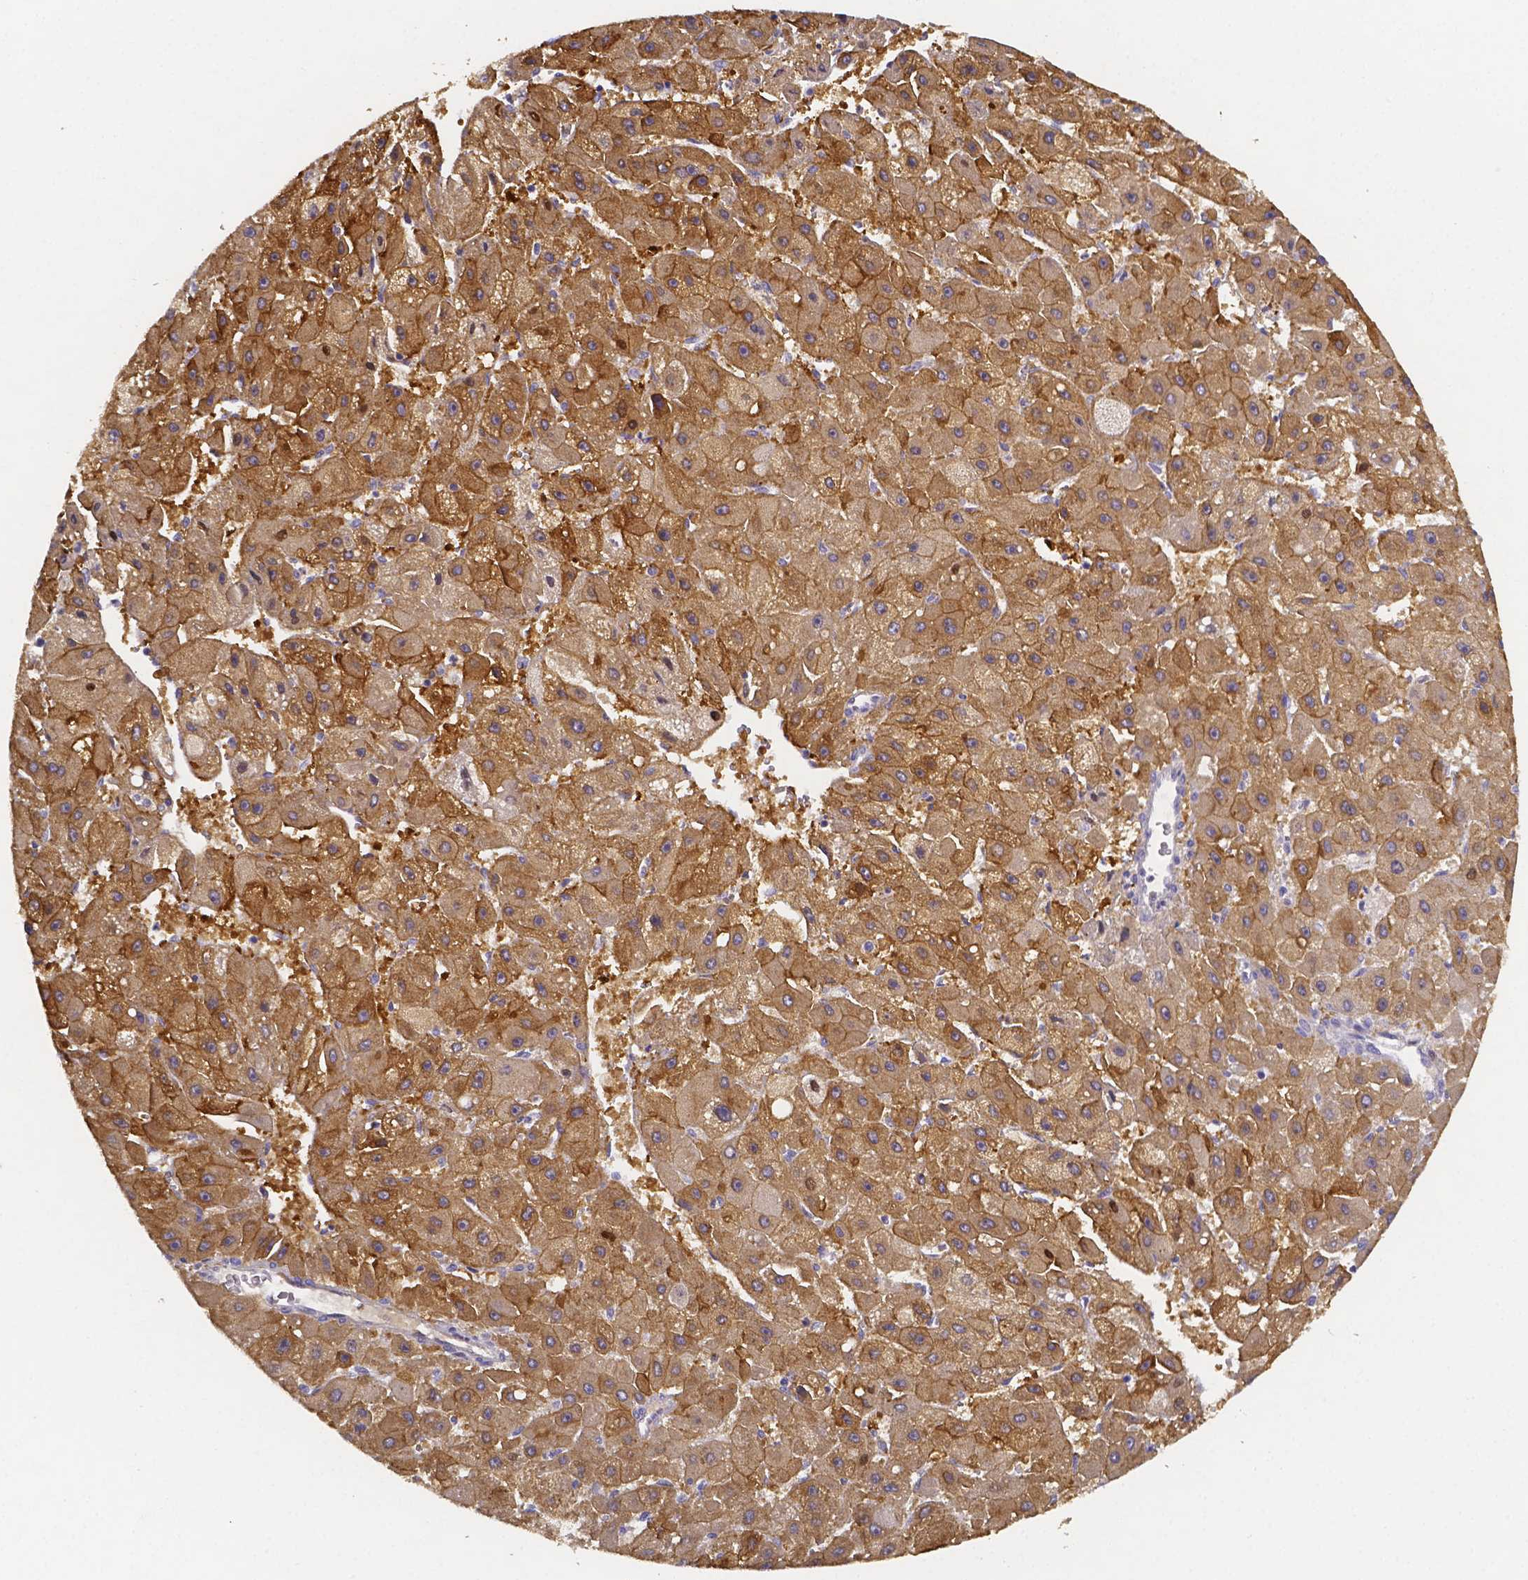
{"staining": {"intensity": "moderate", "quantity": ">75%", "location": "cytoplasmic/membranous"}, "tissue": "liver cancer", "cell_type": "Tumor cells", "image_type": "cancer", "snomed": [{"axis": "morphology", "description": "Carcinoma, Hepatocellular, NOS"}, {"axis": "topography", "description": "Liver"}], "caption": "Brown immunohistochemical staining in human liver hepatocellular carcinoma displays moderate cytoplasmic/membranous expression in approximately >75% of tumor cells.", "gene": "PAH", "patient": {"sex": "female", "age": 25}}